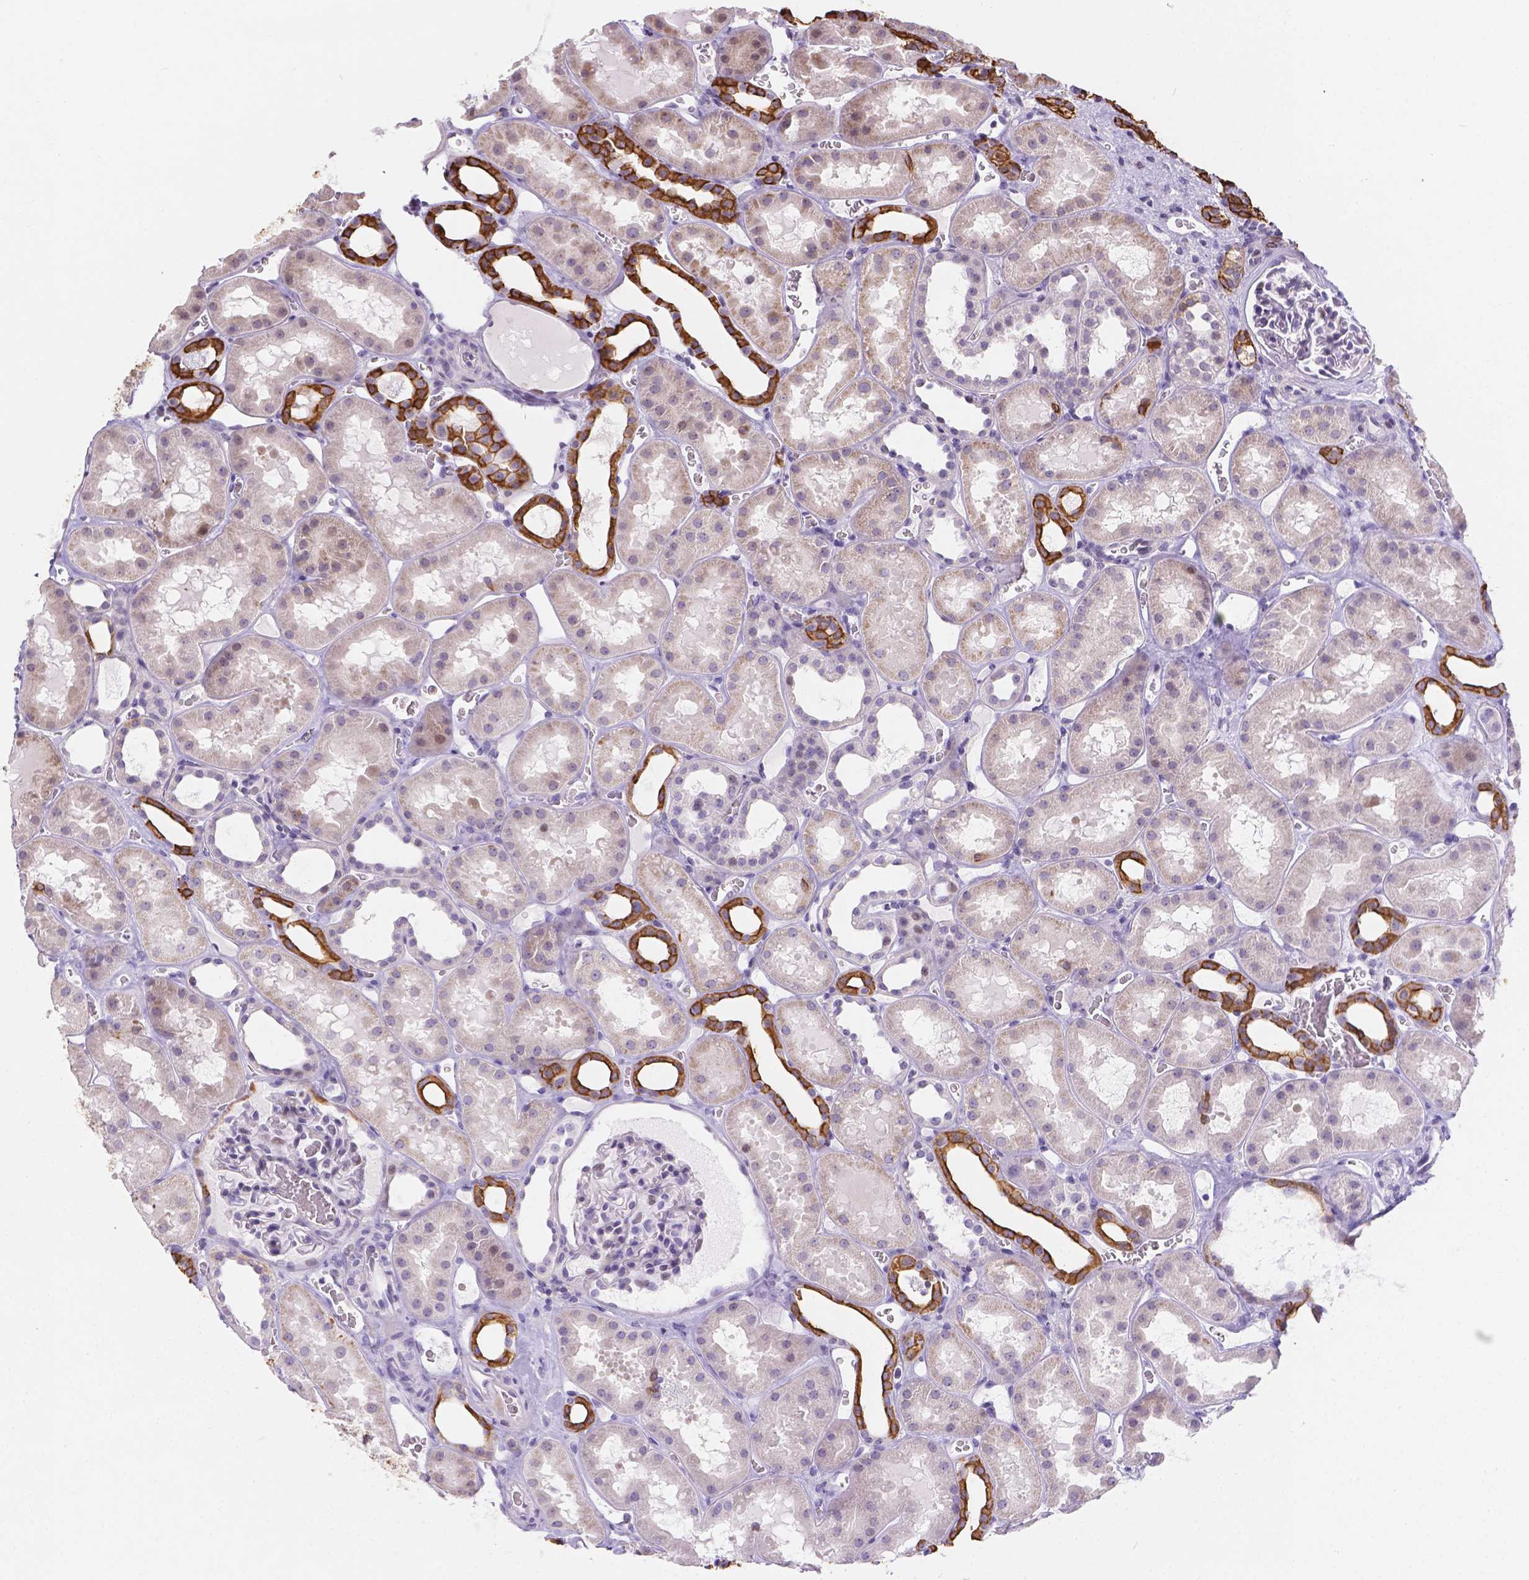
{"staining": {"intensity": "moderate", "quantity": "<25%", "location": "cytoplasmic/membranous"}, "tissue": "kidney", "cell_type": "Cells in glomeruli", "image_type": "normal", "snomed": [{"axis": "morphology", "description": "Normal tissue, NOS"}, {"axis": "topography", "description": "Kidney"}], "caption": "Protein staining shows moderate cytoplasmic/membranous staining in about <25% of cells in glomeruli in benign kidney.", "gene": "DMWD", "patient": {"sex": "female", "age": 41}}